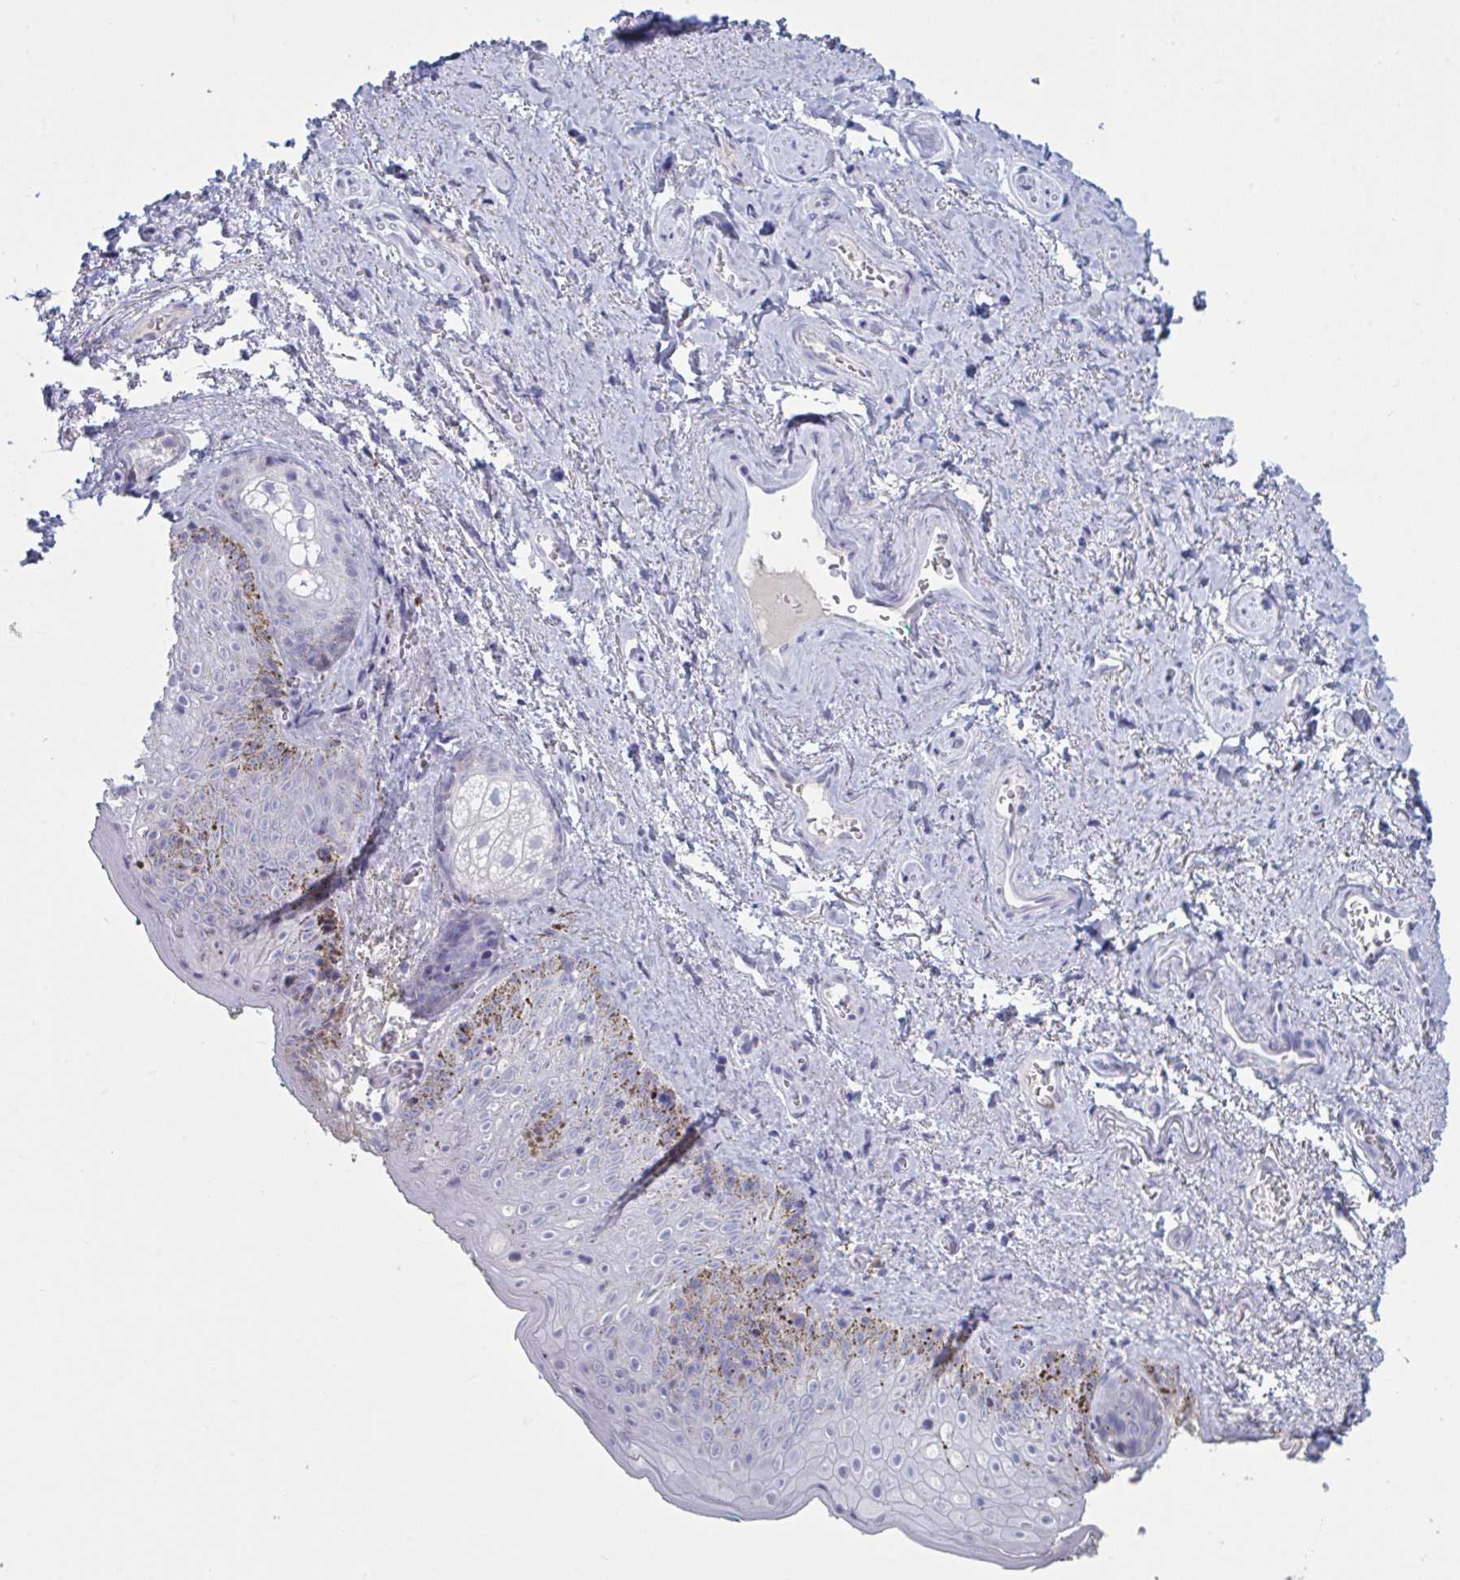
{"staining": {"intensity": "negative", "quantity": "none", "location": "none"}, "tissue": "vagina", "cell_type": "Squamous epithelial cells", "image_type": "normal", "snomed": [{"axis": "morphology", "description": "Normal tissue, NOS"}, {"axis": "topography", "description": "Vulva"}, {"axis": "topography", "description": "Vagina"}, {"axis": "topography", "description": "Peripheral nerve tissue"}], "caption": "Immunohistochemistry (IHC) photomicrograph of normal vagina: human vagina stained with DAB (3,3'-diaminobenzidine) displays no significant protein staining in squamous epithelial cells.", "gene": "NDUFC2", "patient": {"sex": "female", "age": 66}}